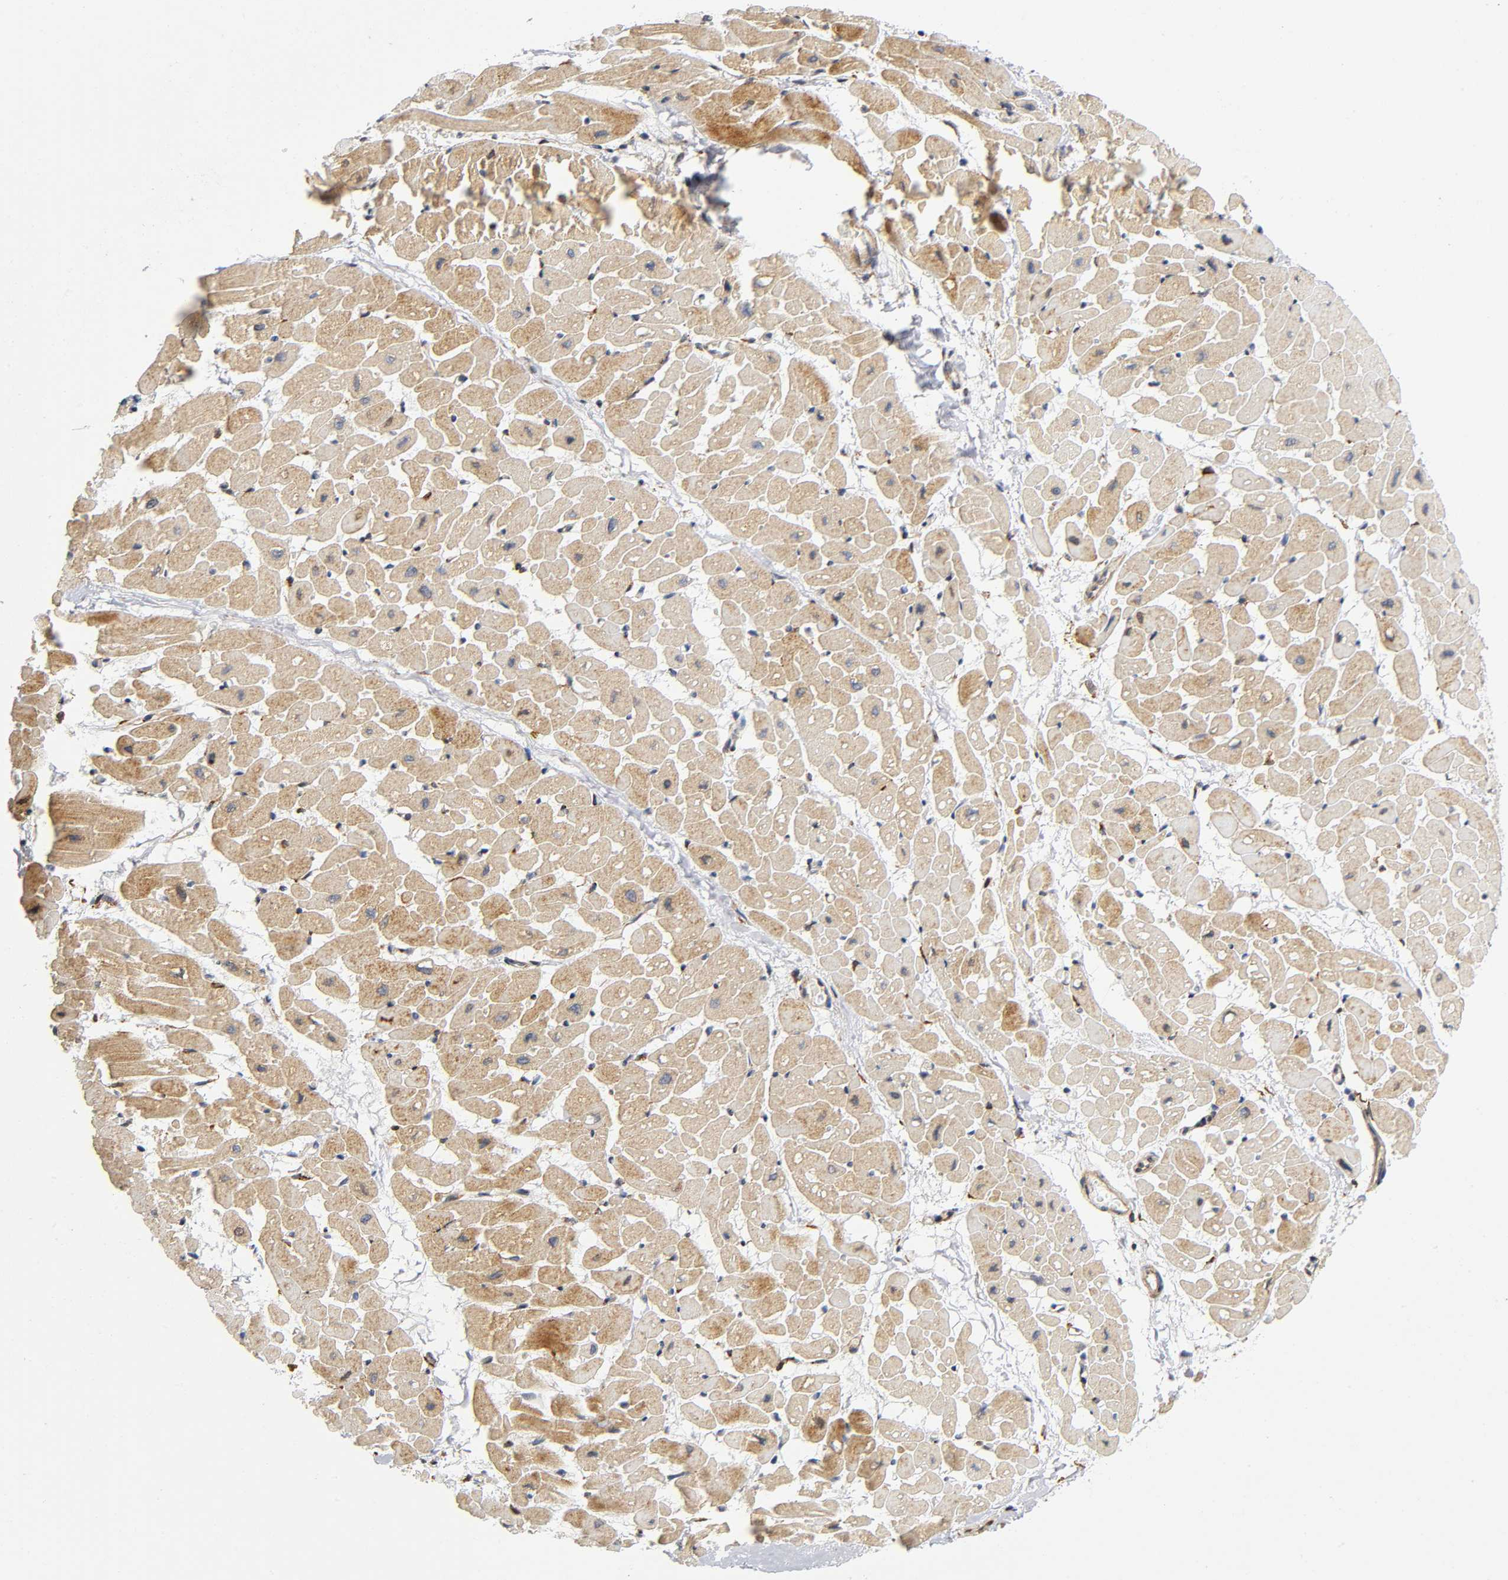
{"staining": {"intensity": "moderate", "quantity": "25%-75%", "location": "cytoplasmic/membranous"}, "tissue": "heart muscle", "cell_type": "Cardiomyocytes", "image_type": "normal", "snomed": [{"axis": "morphology", "description": "Normal tissue, NOS"}, {"axis": "topography", "description": "Heart"}], "caption": "A micrograph of heart muscle stained for a protein exhibits moderate cytoplasmic/membranous brown staining in cardiomyocytes.", "gene": "SOS2", "patient": {"sex": "male", "age": 45}}